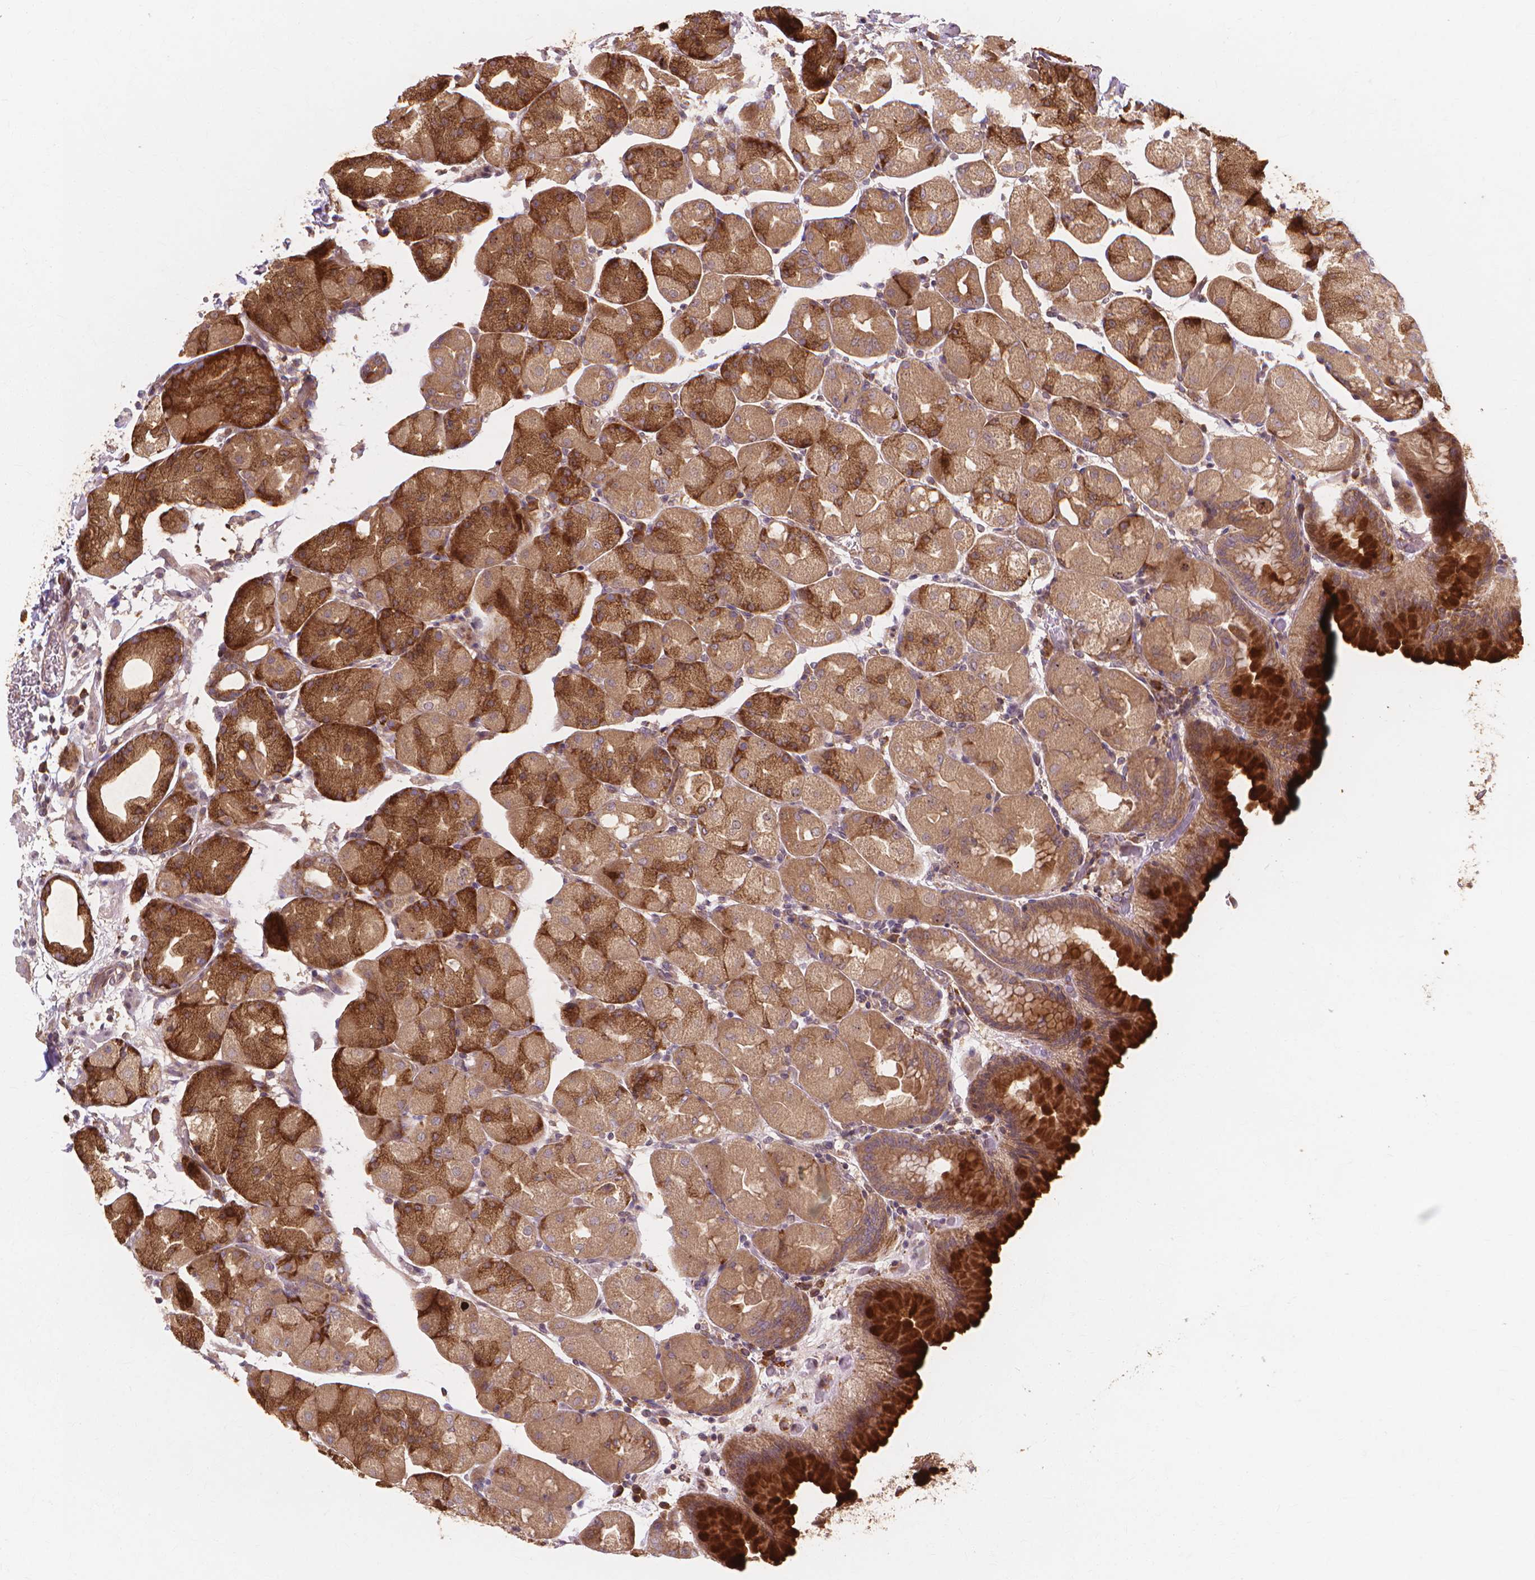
{"staining": {"intensity": "strong", "quantity": ">75%", "location": "cytoplasmic/membranous"}, "tissue": "stomach", "cell_type": "Glandular cells", "image_type": "normal", "snomed": [{"axis": "morphology", "description": "Normal tissue, NOS"}, {"axis": "topography", "description": "Stomach, upper"}, {"axis": "topography", "description": "Stomach"}, {"axis": "topography", "description": "Stomach, lower"}], "caption": "About >75% of glandular cells in normal stomach show strong cytoplasmic/membranous protein positivity as visualized by brown immunohistochemical staining.", "gene": "TAB2", "patient": {"sex": "male", "age": 62}}